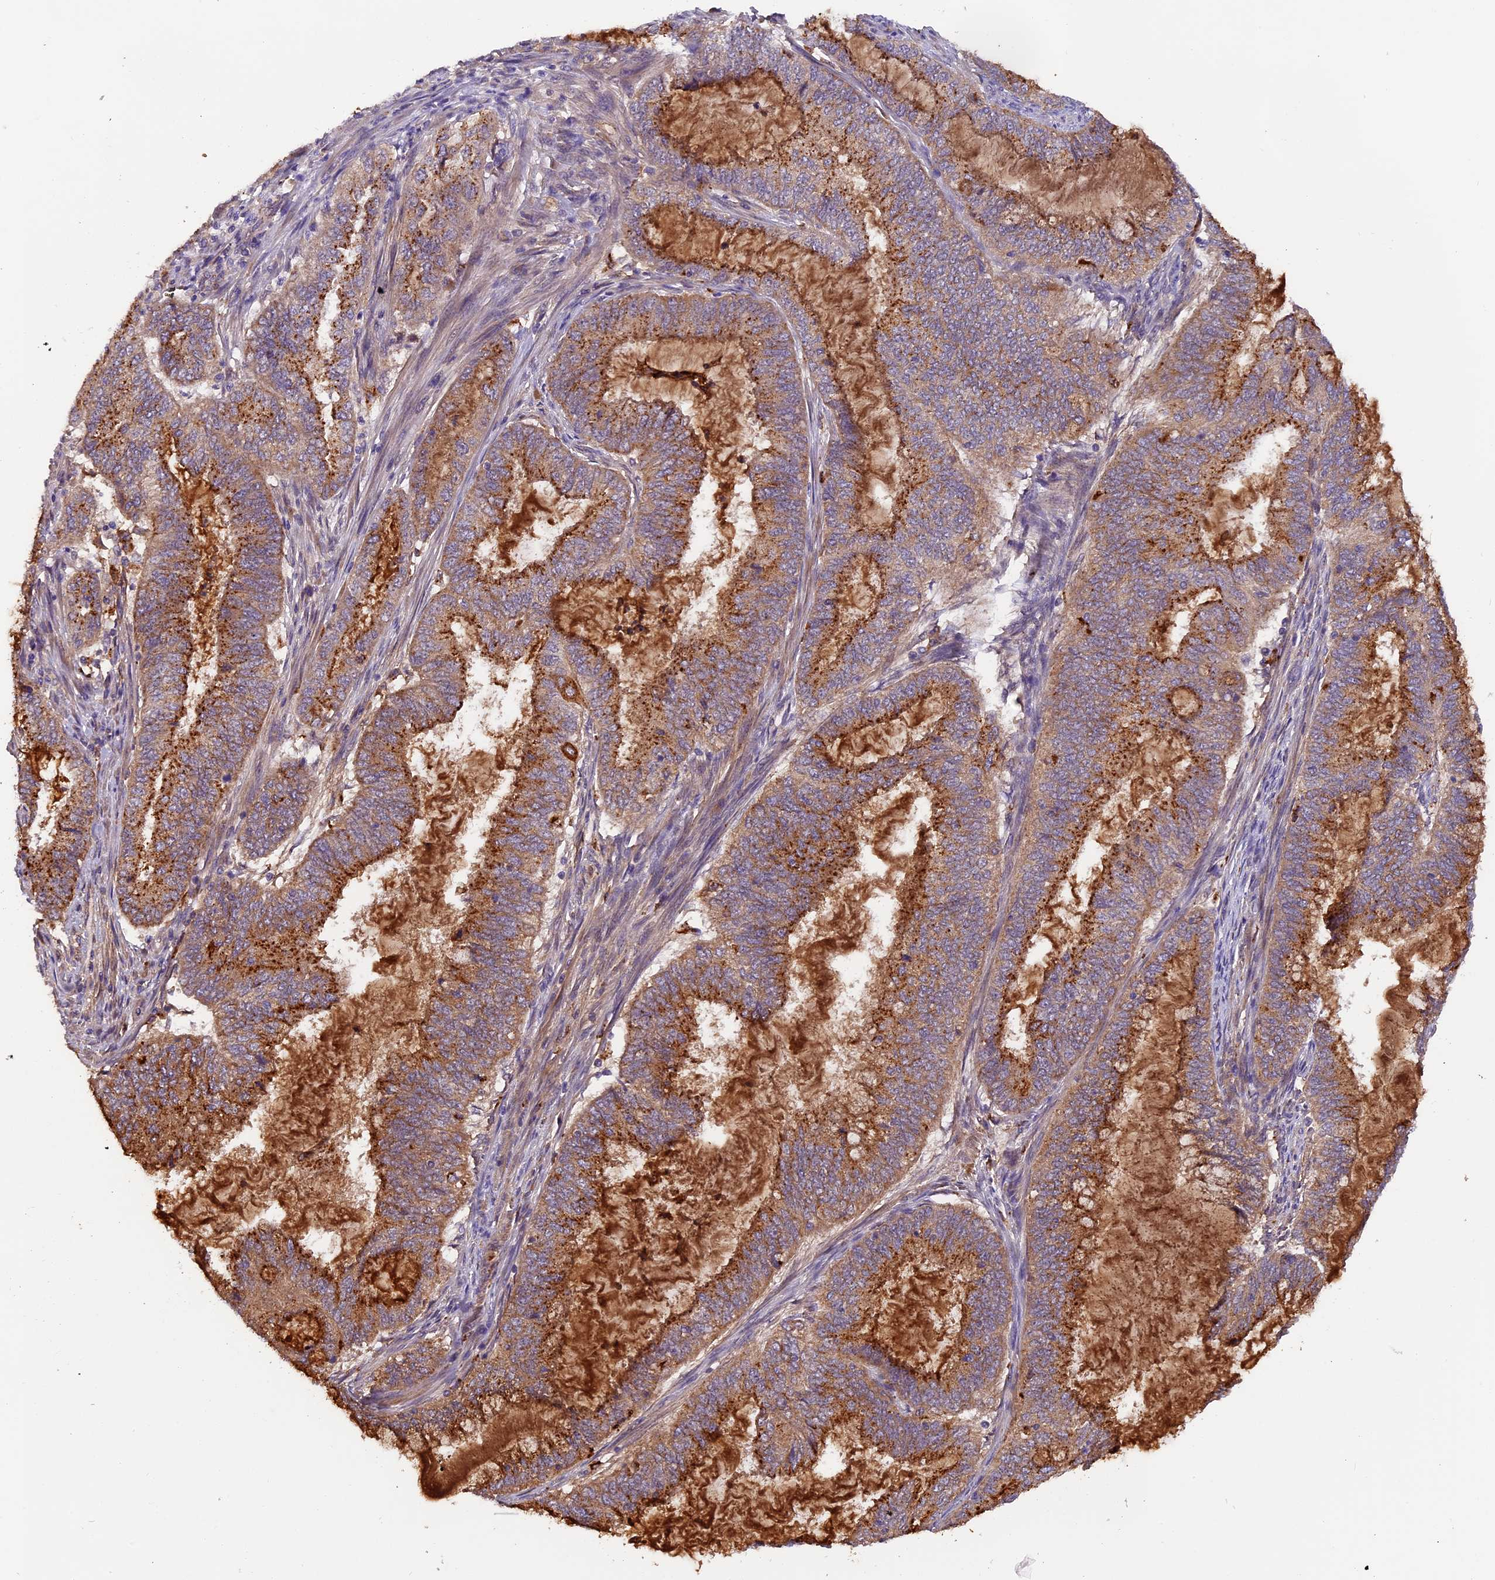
{"staining": {"intensity": "strong", "quantity": ">75%", "location": "cytoplasmic/membranous"}, "tissue": "endometrial cancer", "cell_type": "Tumor cells", "image_type": "cancer", "snomed": [{"axis": "morphology", "description": "Adenocarcinoma, NOS"}, {"axis": "topography", "description": "Endometrium"}], "caption": "Endometrial adenocarcinoma stained with a brown dye demonstrates strong cytoplasmic/membranous positive positivity in about >75% of tumor cells.", "gene": "COPE", "patient": {"sex": "female", "age": 51}}